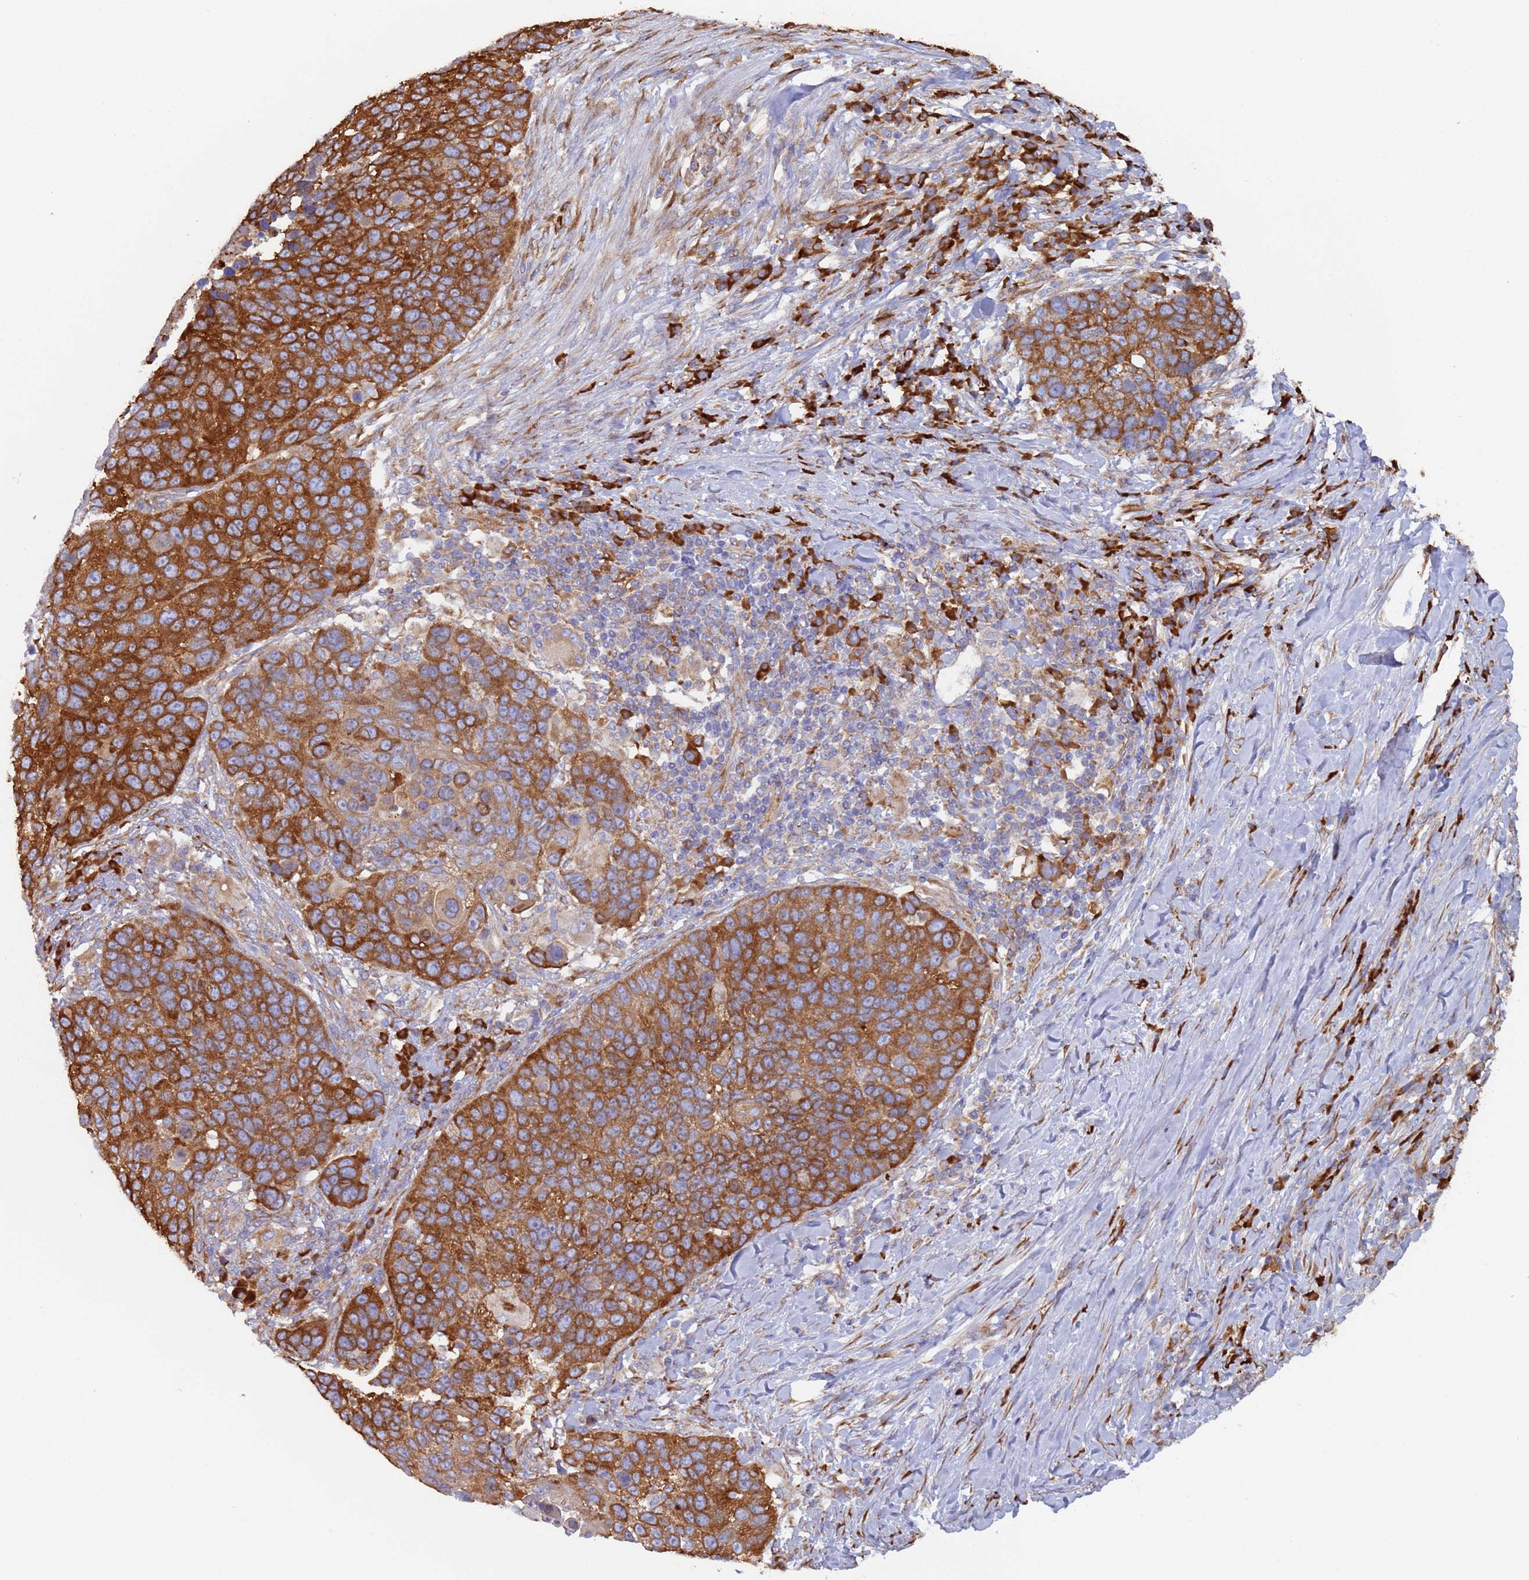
{"staining": {"intensity": "strong", "quantity": ">75%", "location": "cytoplasmic/membranous"}, "tissue": "lung cancer", "cell_type": "Tumor cells", "image_type": "cancer", "snomed": [{"axis": "morphology", "description": "Normal tissue, NOS"}, {"axis": "morphology", "description": "Squamous cell carcinoma, NOS"}, {"axis": "topography", "description": "Lymph node"}, {"axis": "topography", "description": "Lung"}], "caption": "Squamous cell carcinoma (lung) stained with a brown dye reveals strong cytoplasmic/membranous positive positivity in approximately >75% of tumor cells.", "gene": "ZNF844", "patient": {"sex": "male", "age": 66}}